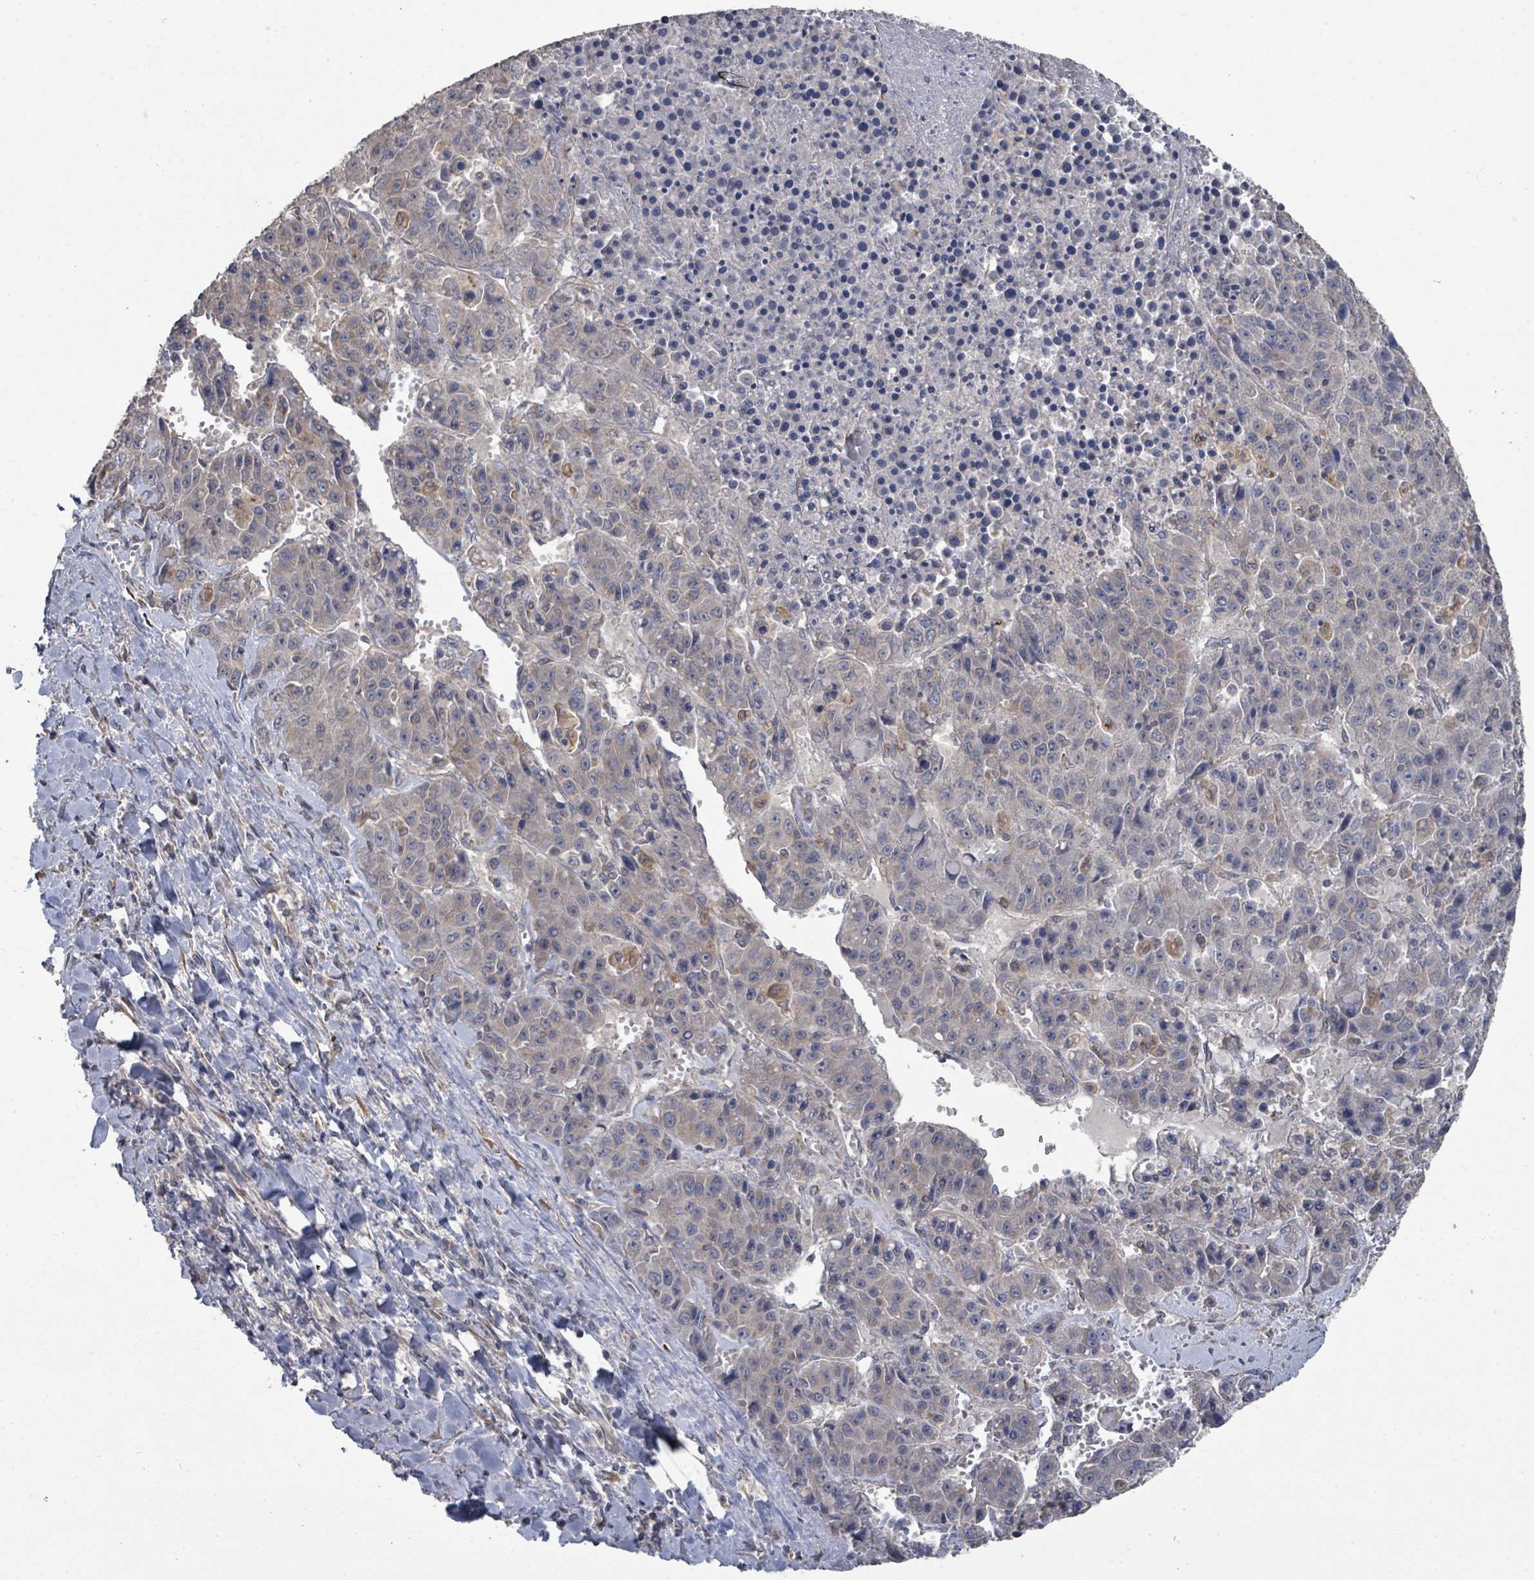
{"staining": {"intensity": "negative", "quantity": "none", "location": "none"}, "tissue": "liver cancer", "cell_type": "Tumor cells", "image_type": "cancer", "snomed": [{"axis": "morphology", "description": "Carcinoma, Hepatocellular, NOS"}, {"axis": "topography", "description": "Liver"}], "caption": "Immunohistochemistry of human hepatocellular carcinoma (liver) reveals no positivity in tumor cells.", "gene": "SLC9A7", "patient": {"sex": "female", "age": 53}}